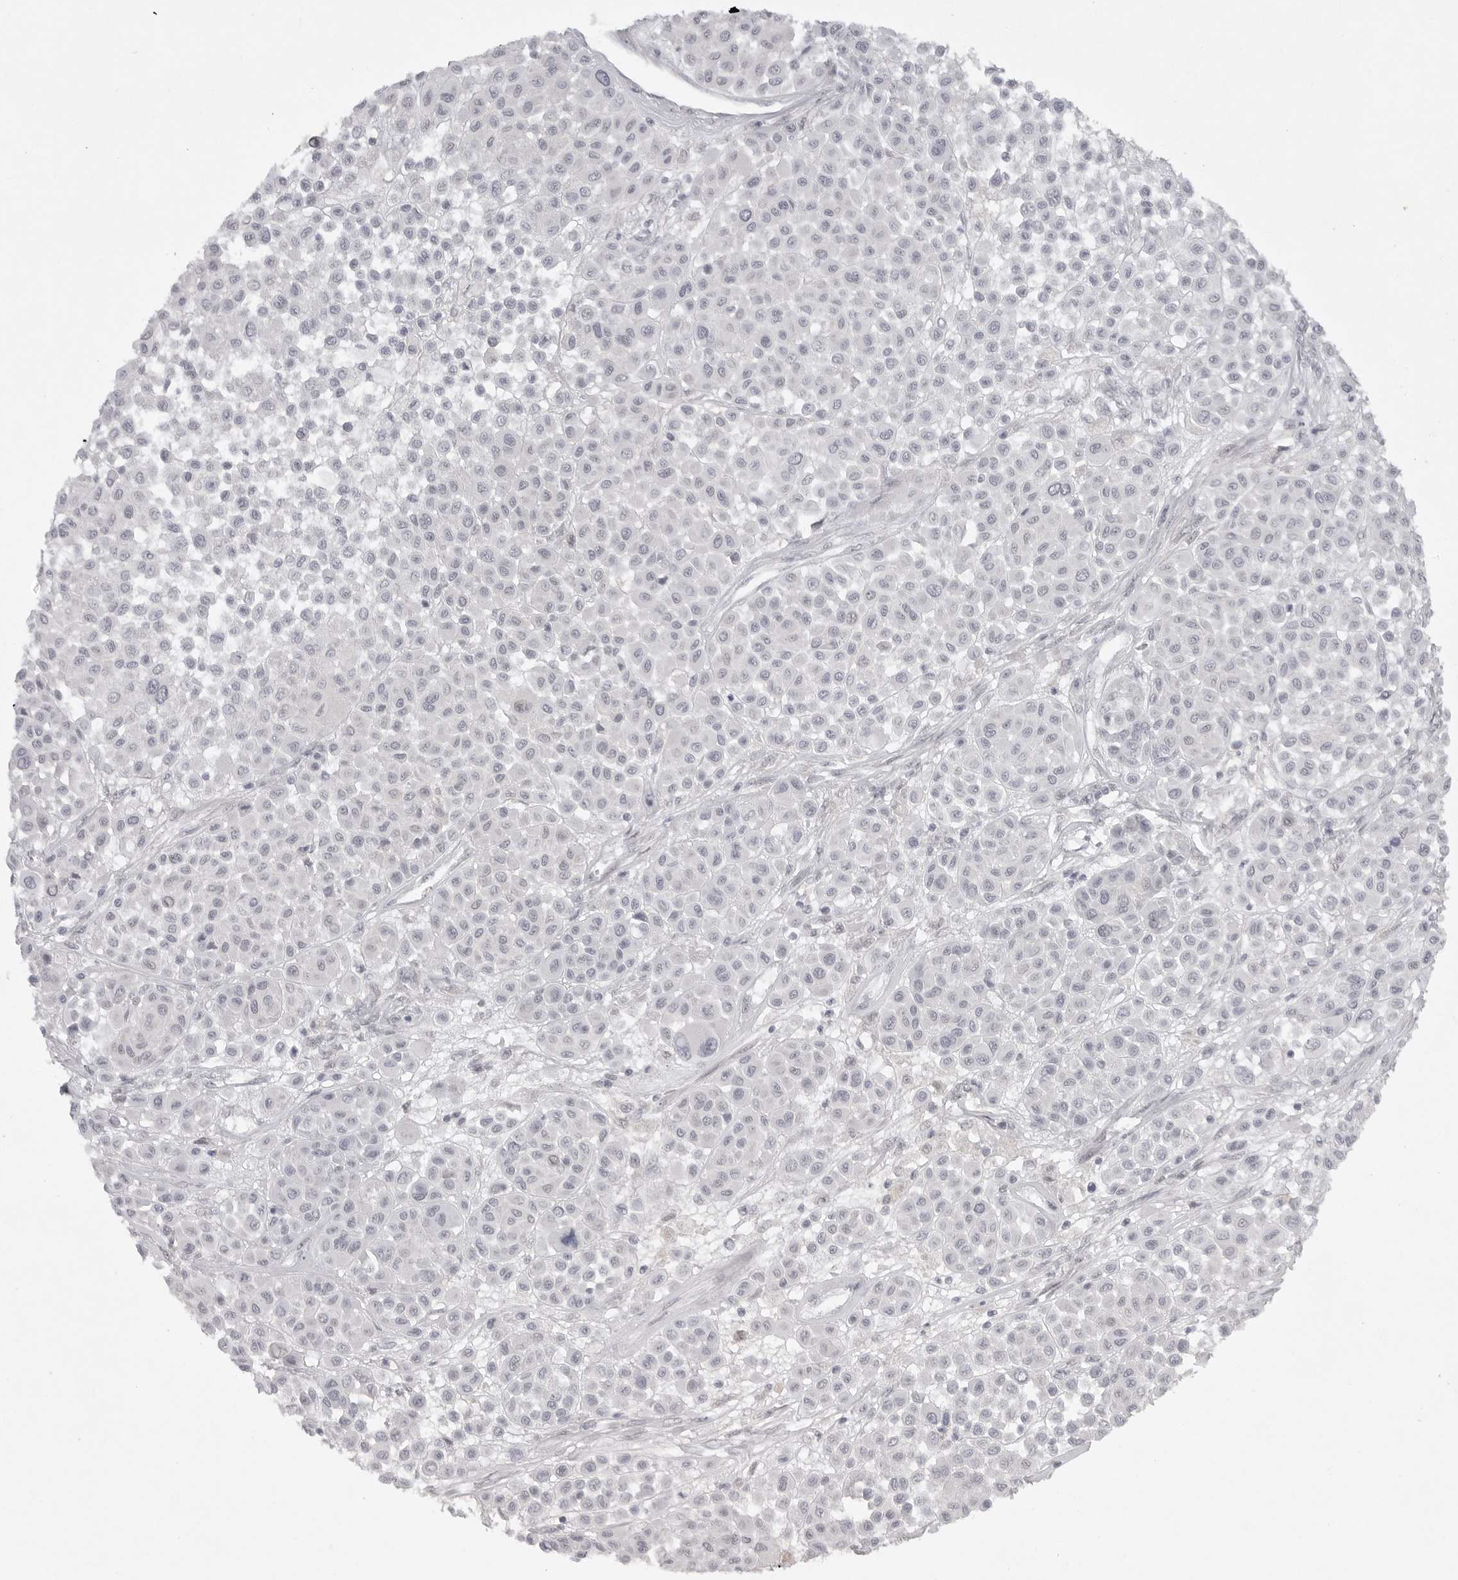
{"staining": {"intensity": "negative", "quantity": "none", "location": "none"}, "tissue": "melanoma", "cell_type": "Tumor cells", "image_type": "cancer", "snomed": [{"axis": "morphology", "description": "Malignant melanoma, Metastatic site"}, {"axis": "topography", "description": "Soft tissue"}], "caption": "There is no significant positivity in tumor cells of melanoma. (IHC, brightfield microscopy, high magnification).", "gene": "TCTN3", "patient": {"sex": "male", "age": 41}}